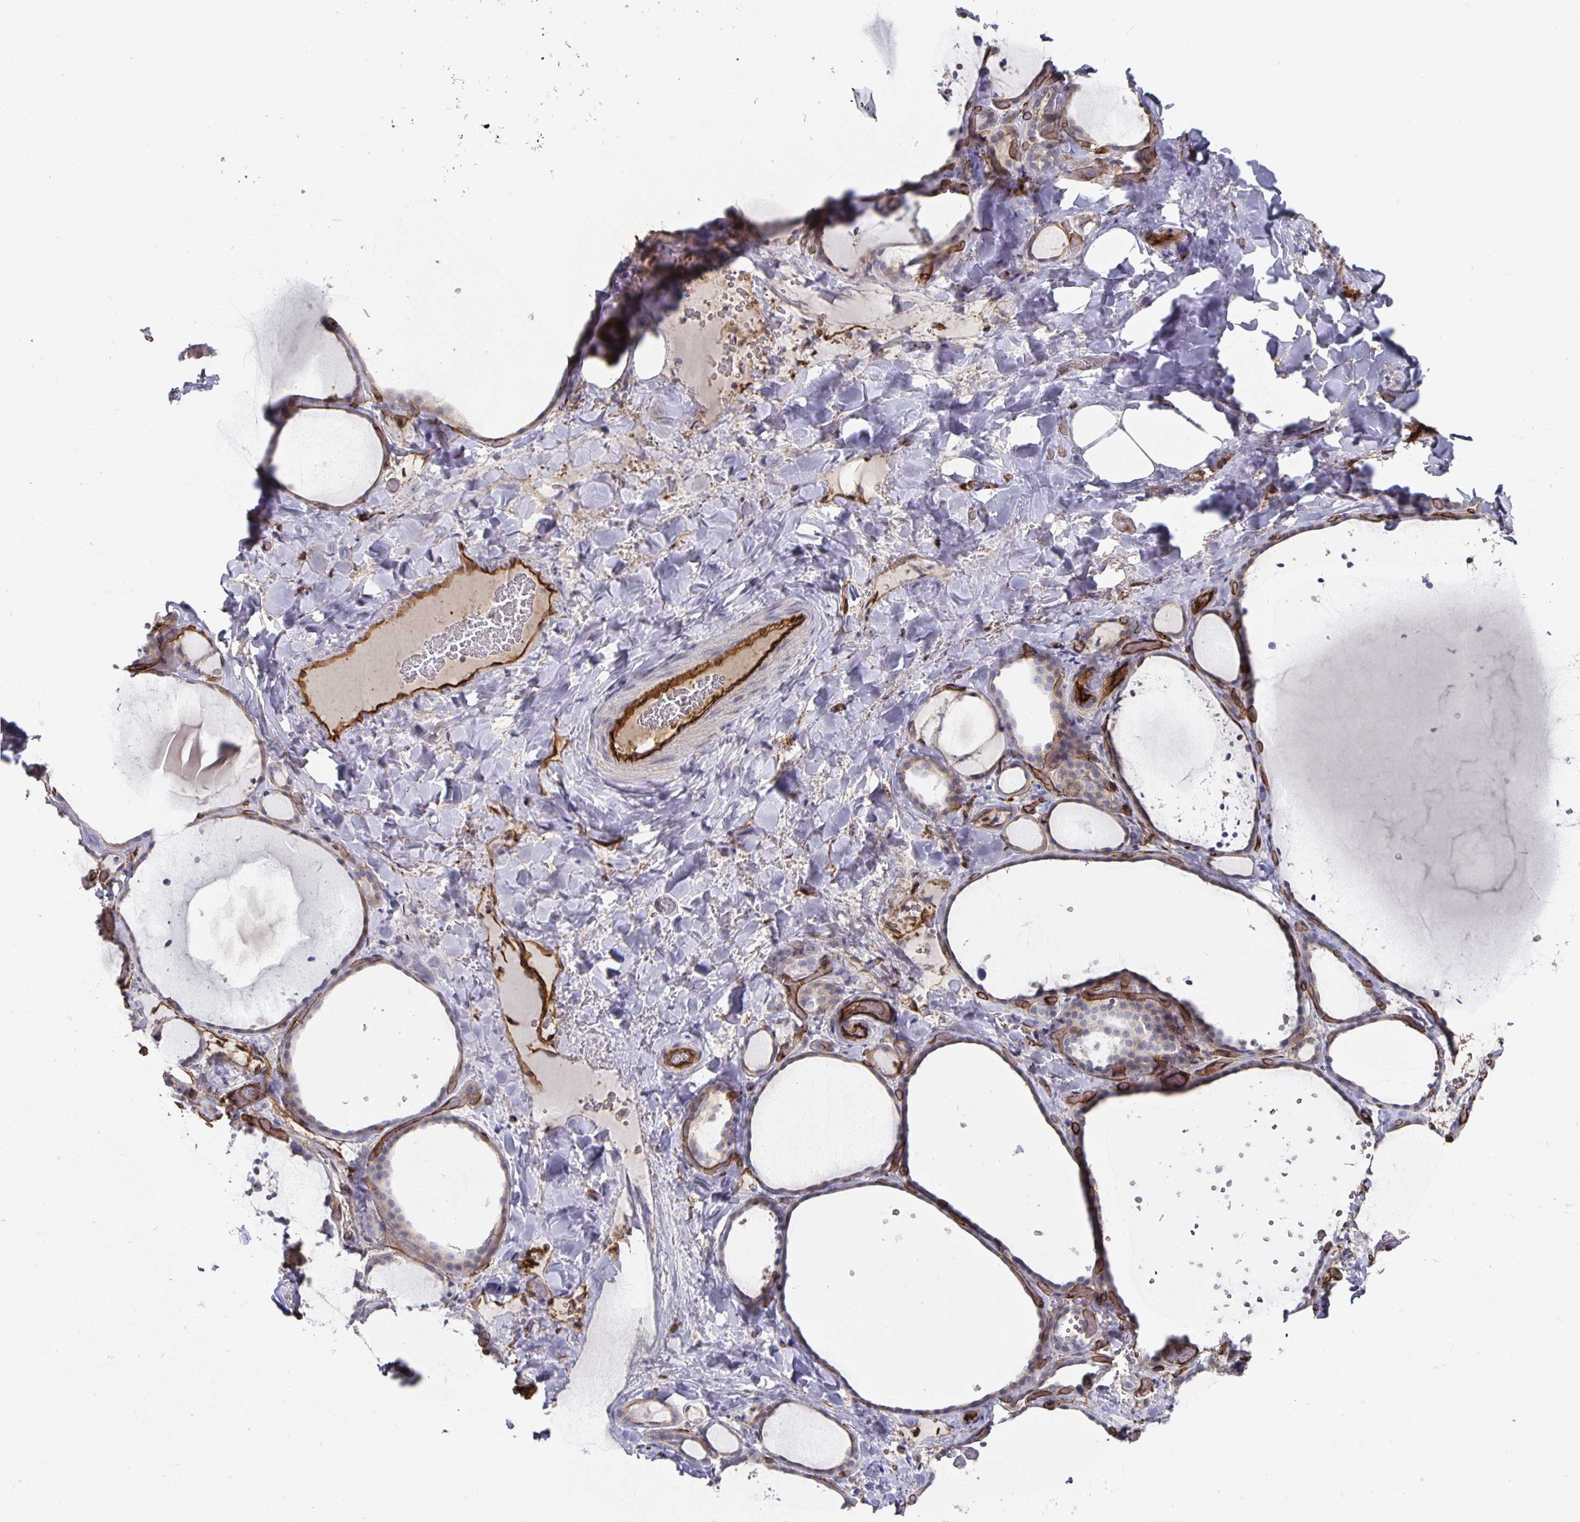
{"staining": {"intensity": "negative", "quantity": "none", "location": "none"}, "tissue": "thyroid gland", "cell_type": "Glandular cells", "image_type": "normal", "snomed": [{"axis": "morphology", "description": "Normal tissue, NOS"}, {"axis": "topography", "description": "Thyroid gland"}], "caption": "An immunohistochemistry histopathology image of unremarkable thyroid gland is shown. There is no staining in glandular cells of thyroid gland. (DAB immunohistochemistry (IHC), high magnification).", "gene": "PODXL", "patient": {"sex": "female", "age": 36}}